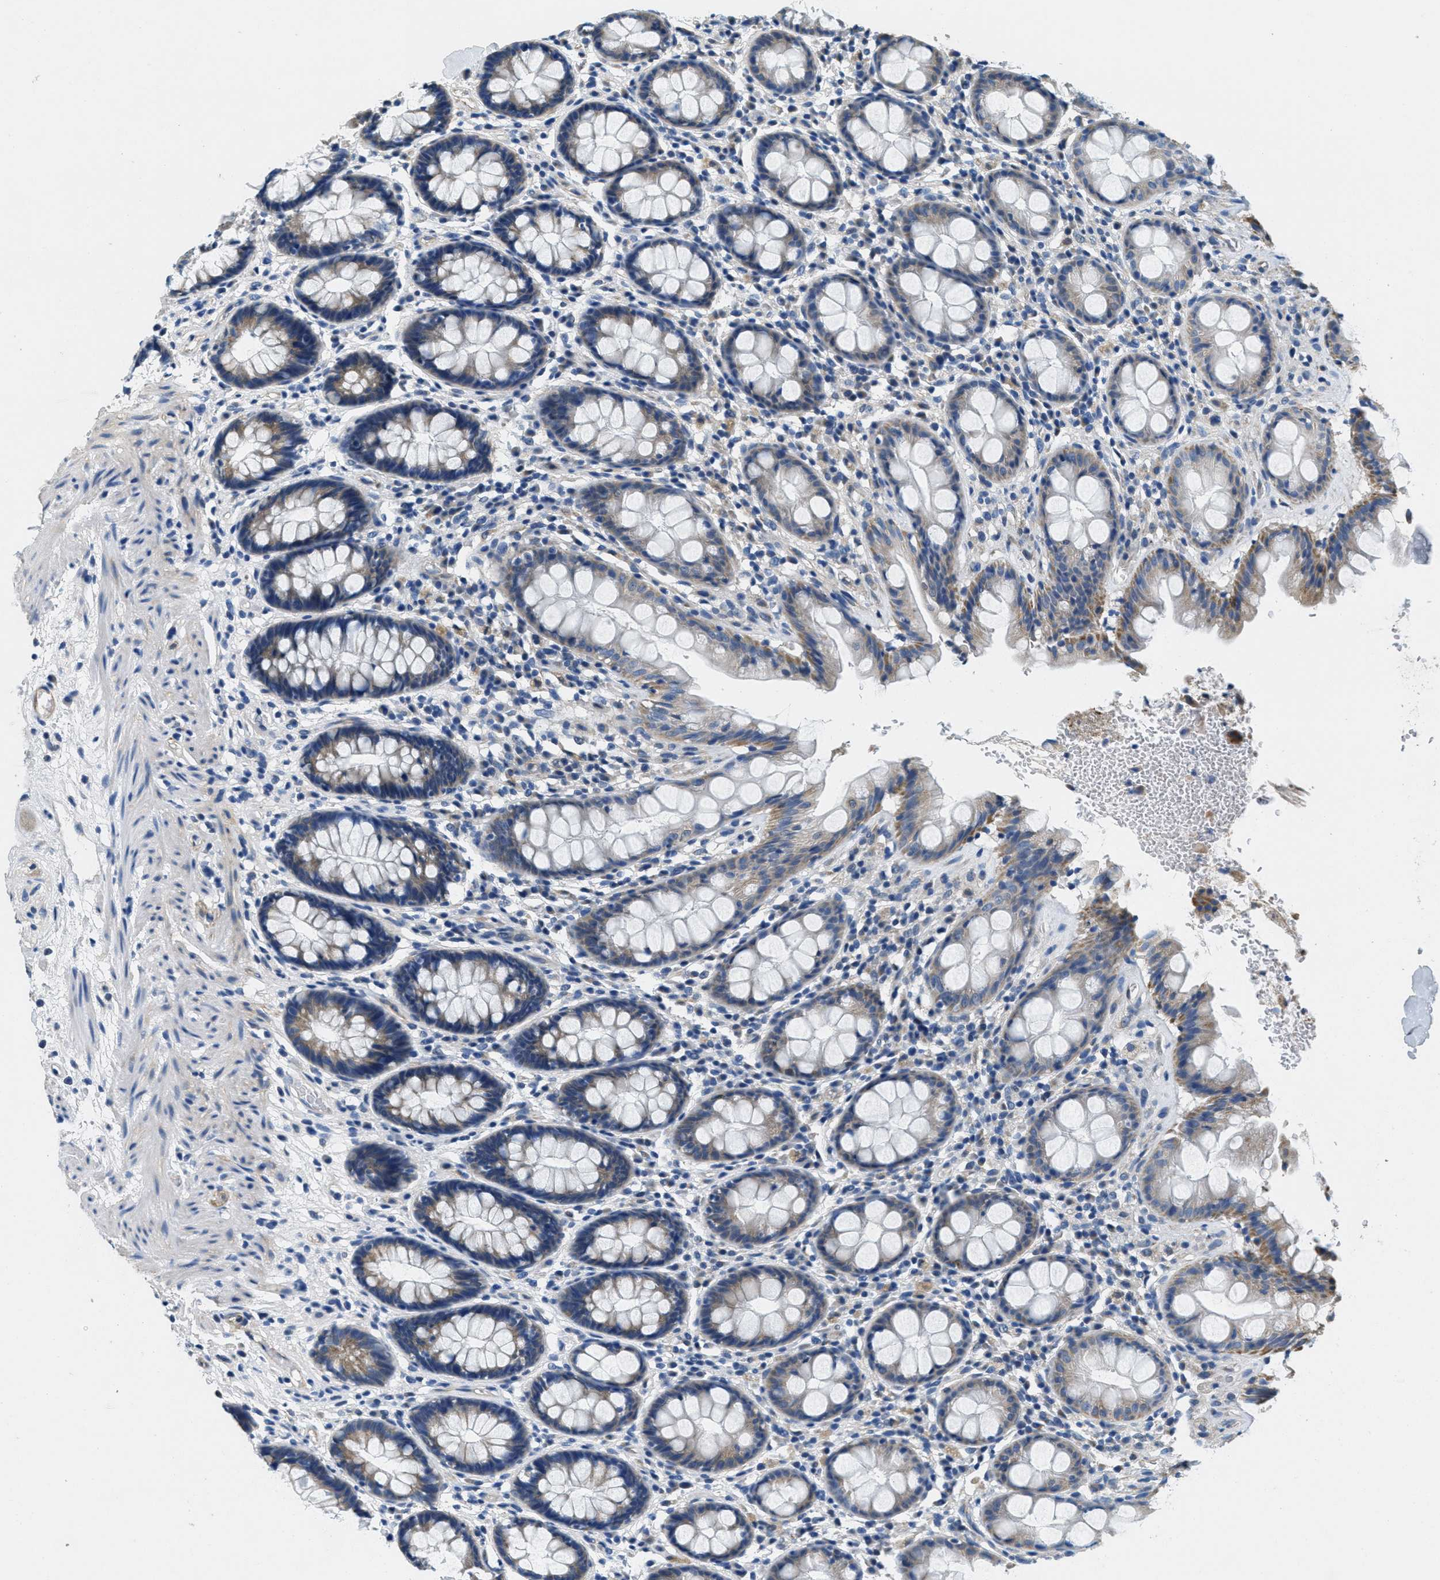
{"staining": {"intensity": "moderate", "quantity": "25%-75%", "location": "cytoplasmic/membranous"}, "tissue": "rectum", "cell_type": "Glandular cells", "image_type": "normal", "snomed": [{"axis": "morphology", "description": "Normal tissue, NOS"}, {"axis": "topography", "description": "Rectum"}], "caption": "A brown stain shows moderate cytoplasmic/membranous expression of a protein in glandular cells of benign human rectum.", "gene": "TOMM70", "patient": {"sex": "male", "age": 64}}